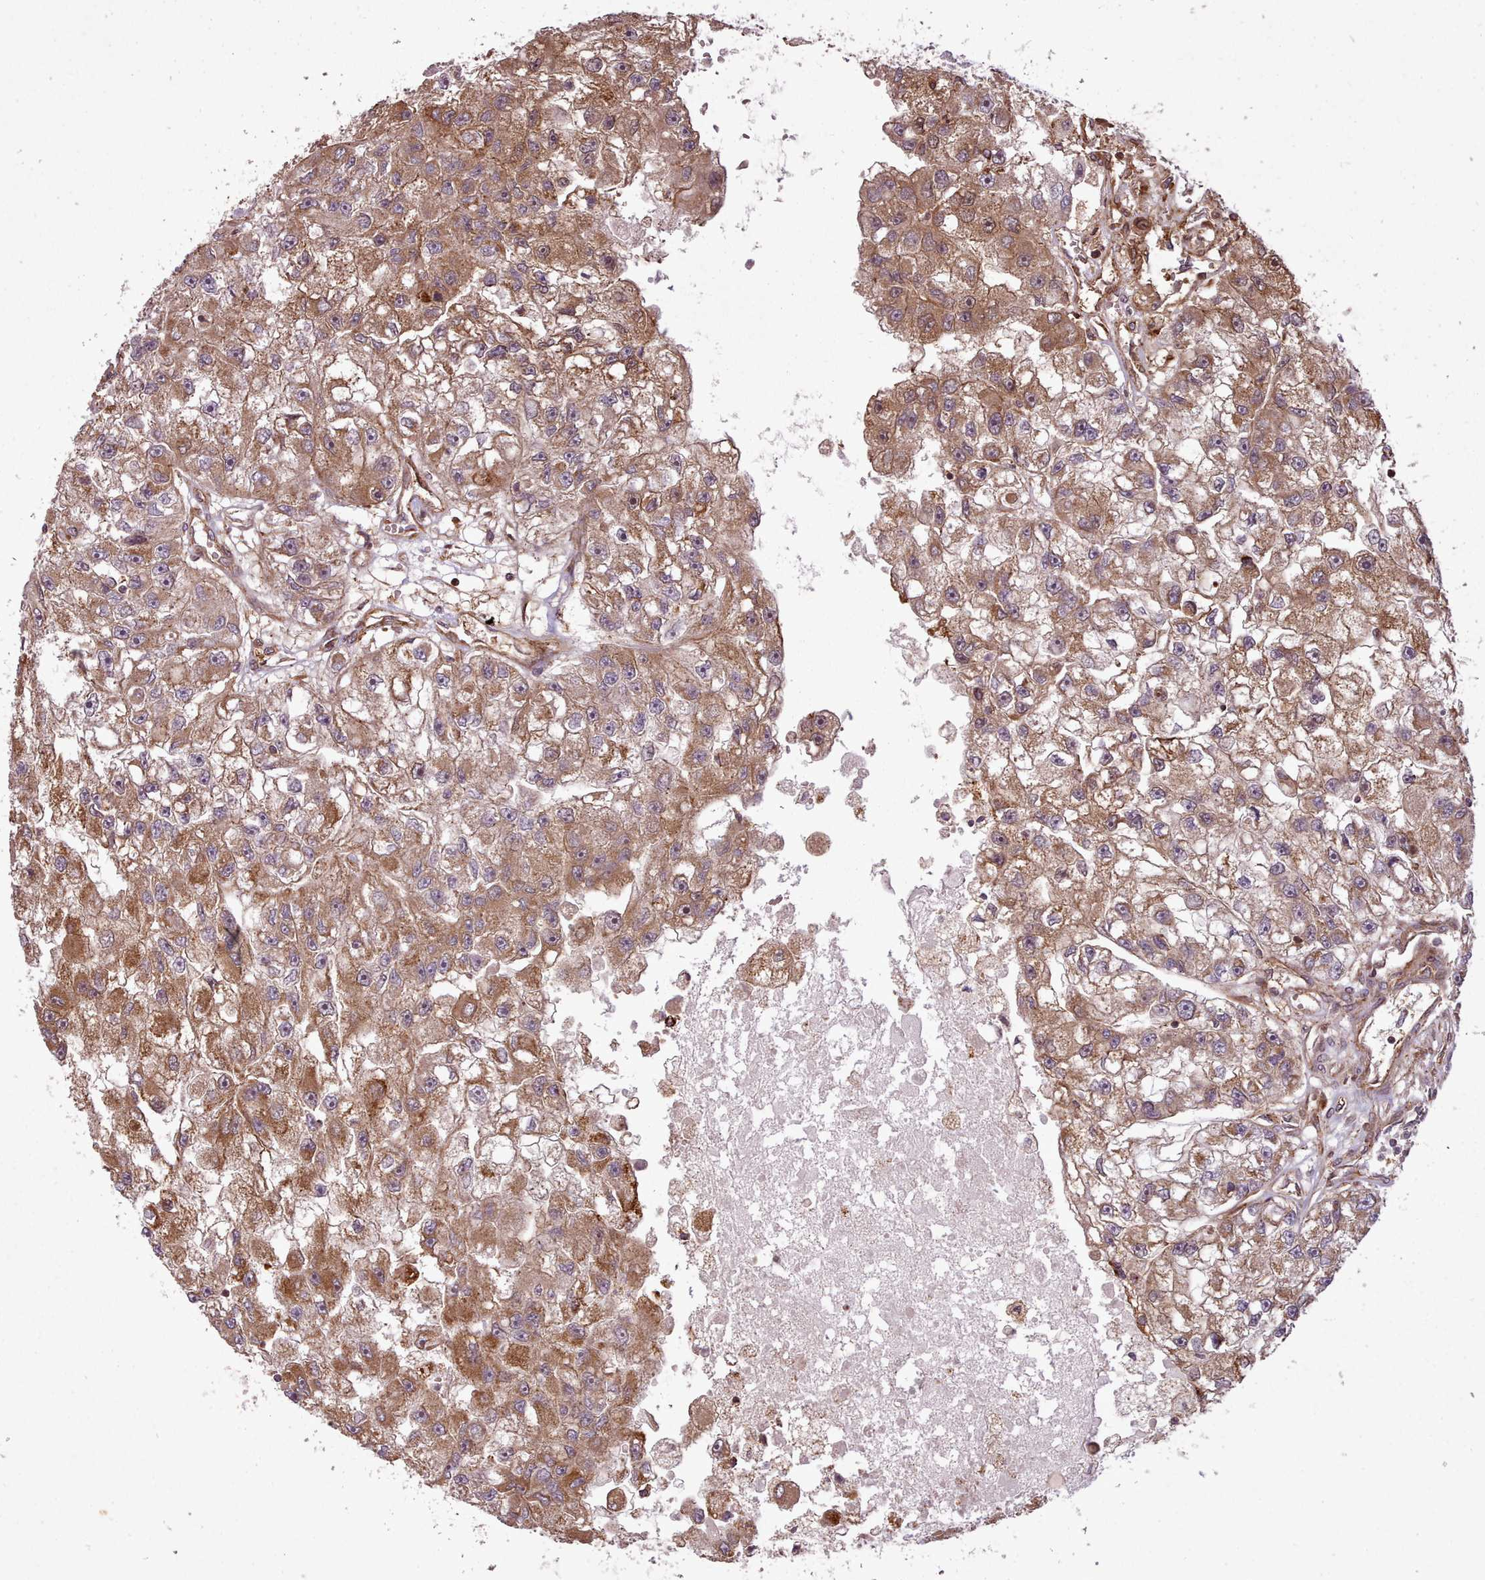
{"staining": {"intensity": "moderate", "quantity": ">75%", "location": "cytoplasmic/membranous"}, "tissue": "renal cancer", "cell_type": "Tumor cells", "image_type": "cancer", "snomed": [{"axis": "morphology", "description": "Adenocarcinoma, NOS"}, {"axis": "topography", "description": "Kidney"}], "caption": "DAB immunohistochemical staining of human adenocarcinoma (renal) demonstrates moderate cytoplasmic/membranous protein expression in approximately >75% of tumor cells.", "gene": "NLRP7", "patient": {"sex": "male", "age": 63}}